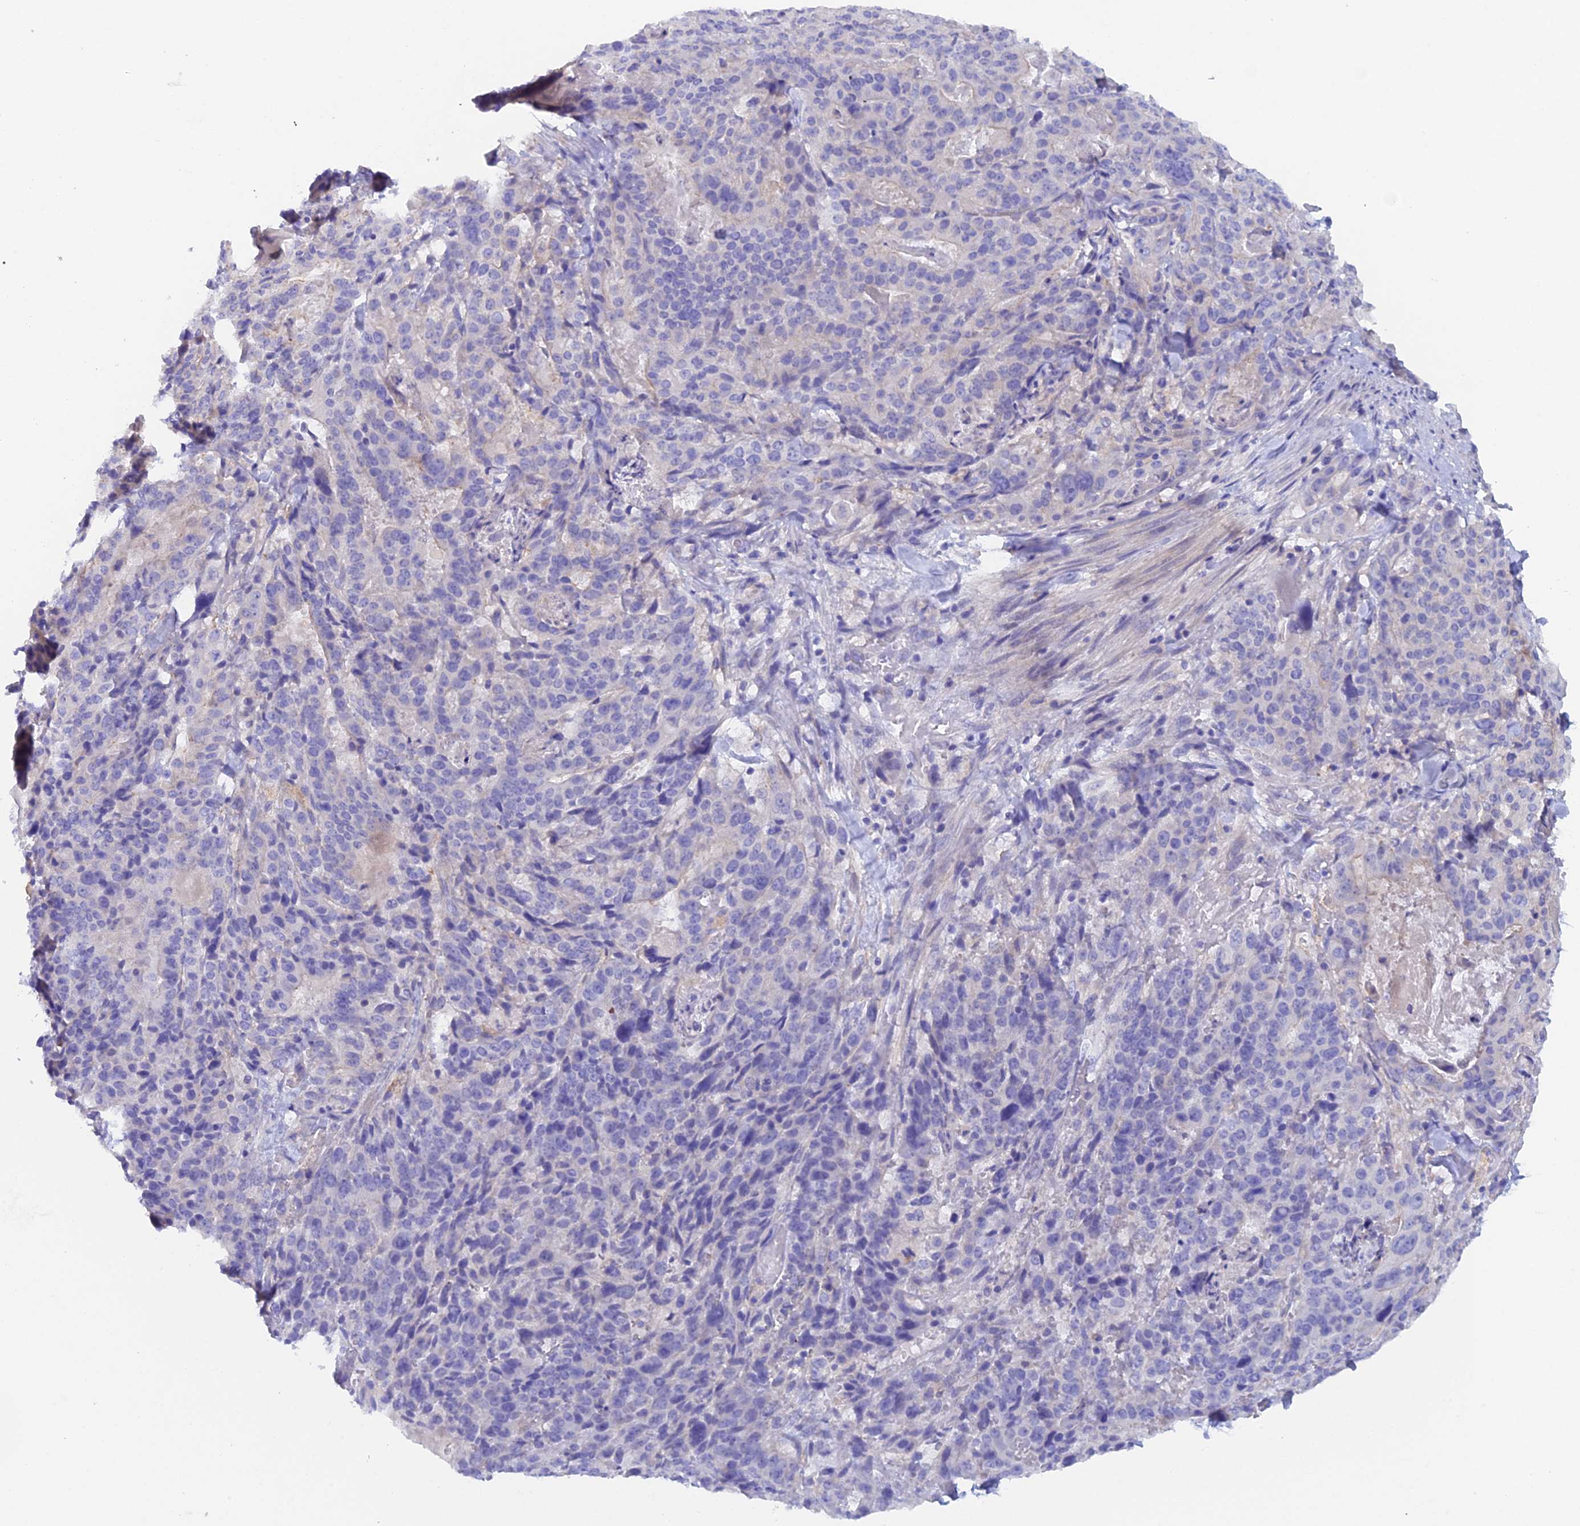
{"staining": {"intensity": "negative", "quantity": "none", "location": "none"}, "tissue": "stomach cancer", "cell_type": "Tumor cells", "image_type": "cancer", "snomed": [{"axis": "morphology", "description": "Adenocarcinoma, NOS"}, {"axis": "topography", "description": "Stomach"}], "caption": "Immunohistochemistry of stomach cancer (adenocarcinoma) demonstrates no staining in tumor cells.", "gene": "FZR1", "patient": {"sex": "male", "age": 48}}